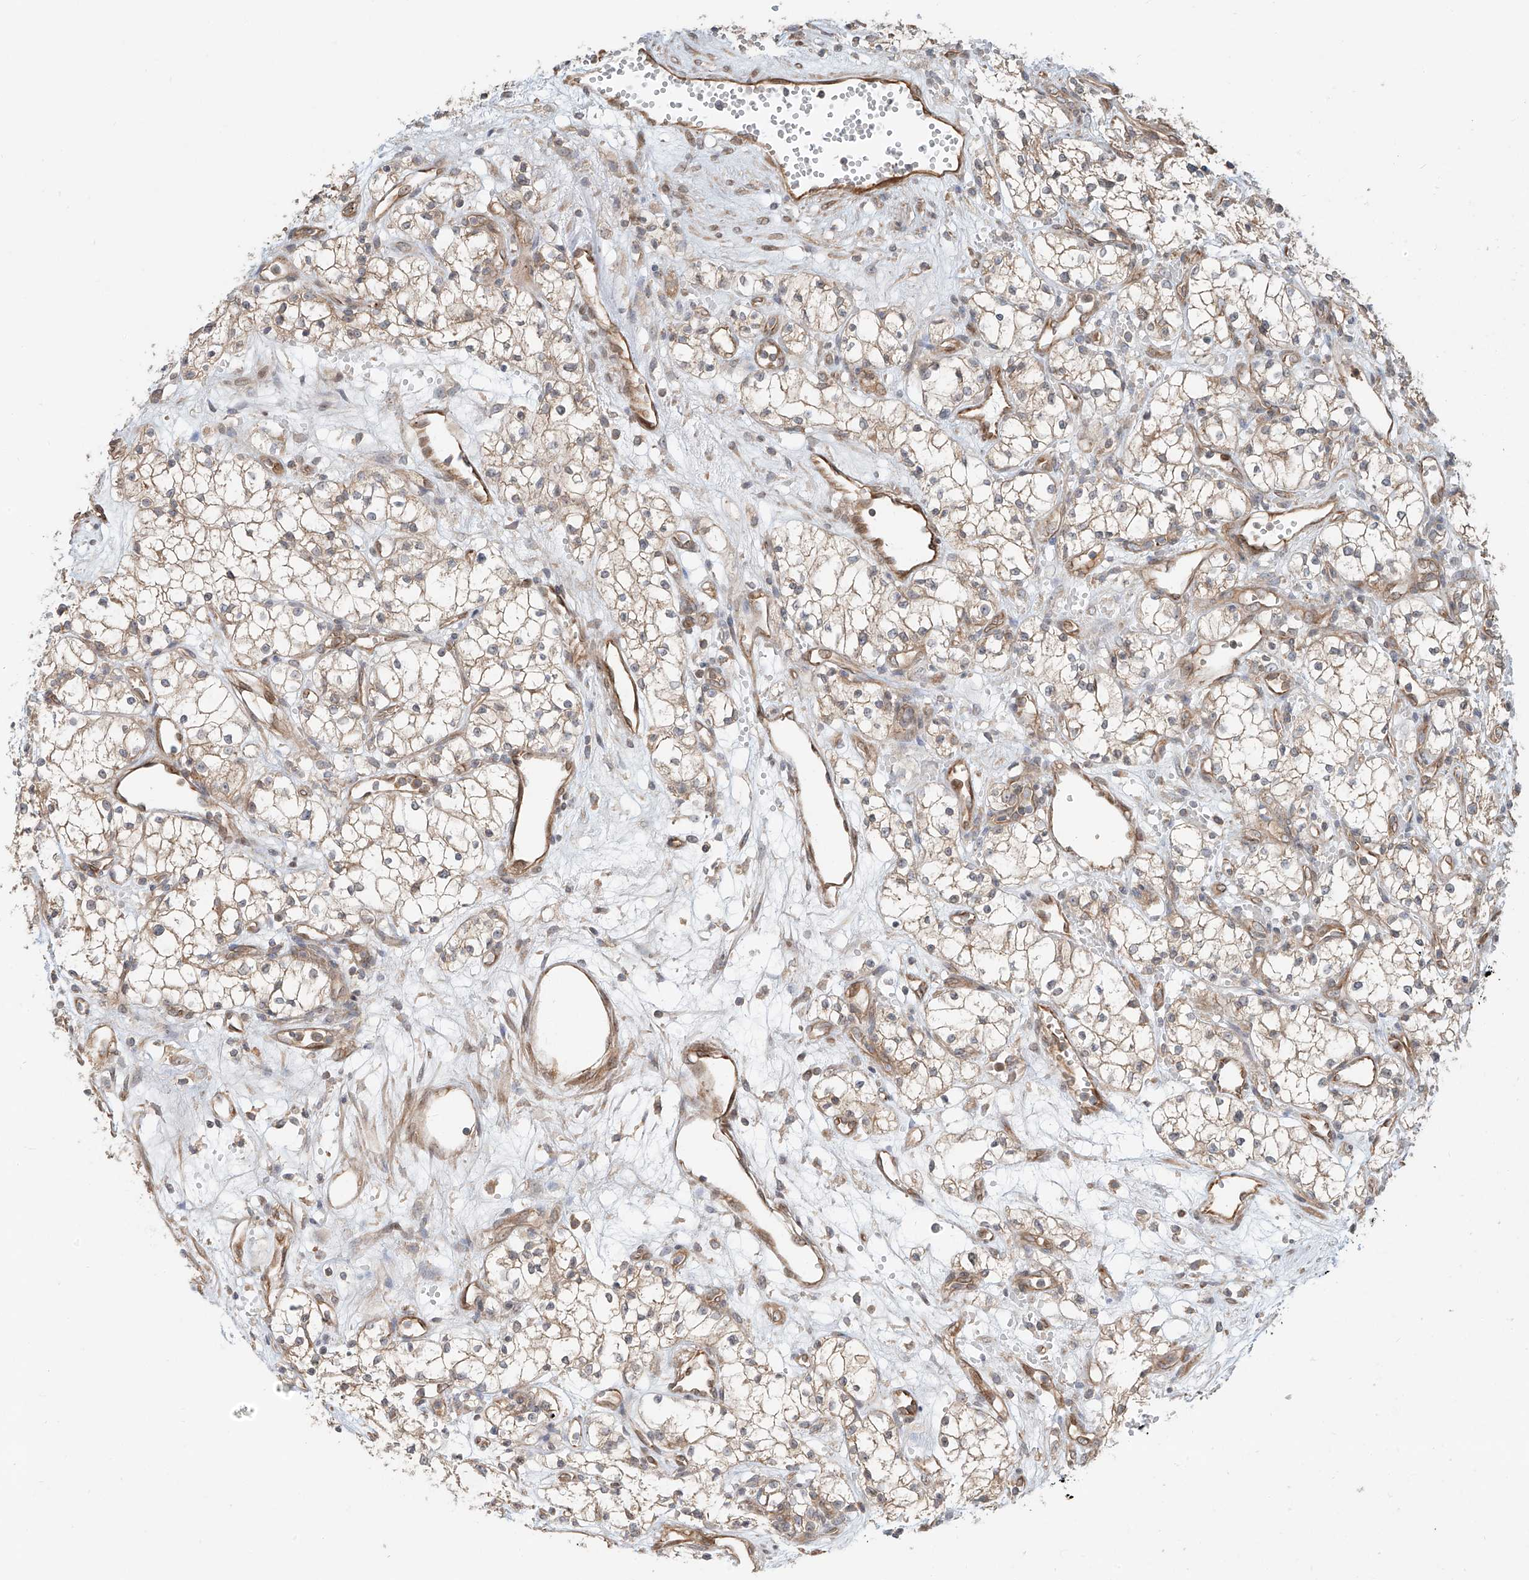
{"staining": {"intensity": "weak", "quantity": "25%-75%", "location": "cytoplasmic/membranous"}, "tissue": "renal cancer", "cell_type": "Tumor cells", "image_type": "cancer", "snomed": [{"axis": "morphology", "description": "Adenocarcinoma, NOS"}, {"axis": "topography", "description": "Kidney"}], "caption": "DAB immunohistochemical staining of adenocarcinoma (renal) displays weak cytoplasmic/membranous protein staining in approximately 25%-75% of tumor cells.", "gene": "CEP162", "patient": {"sex": "male", "age": 59}}